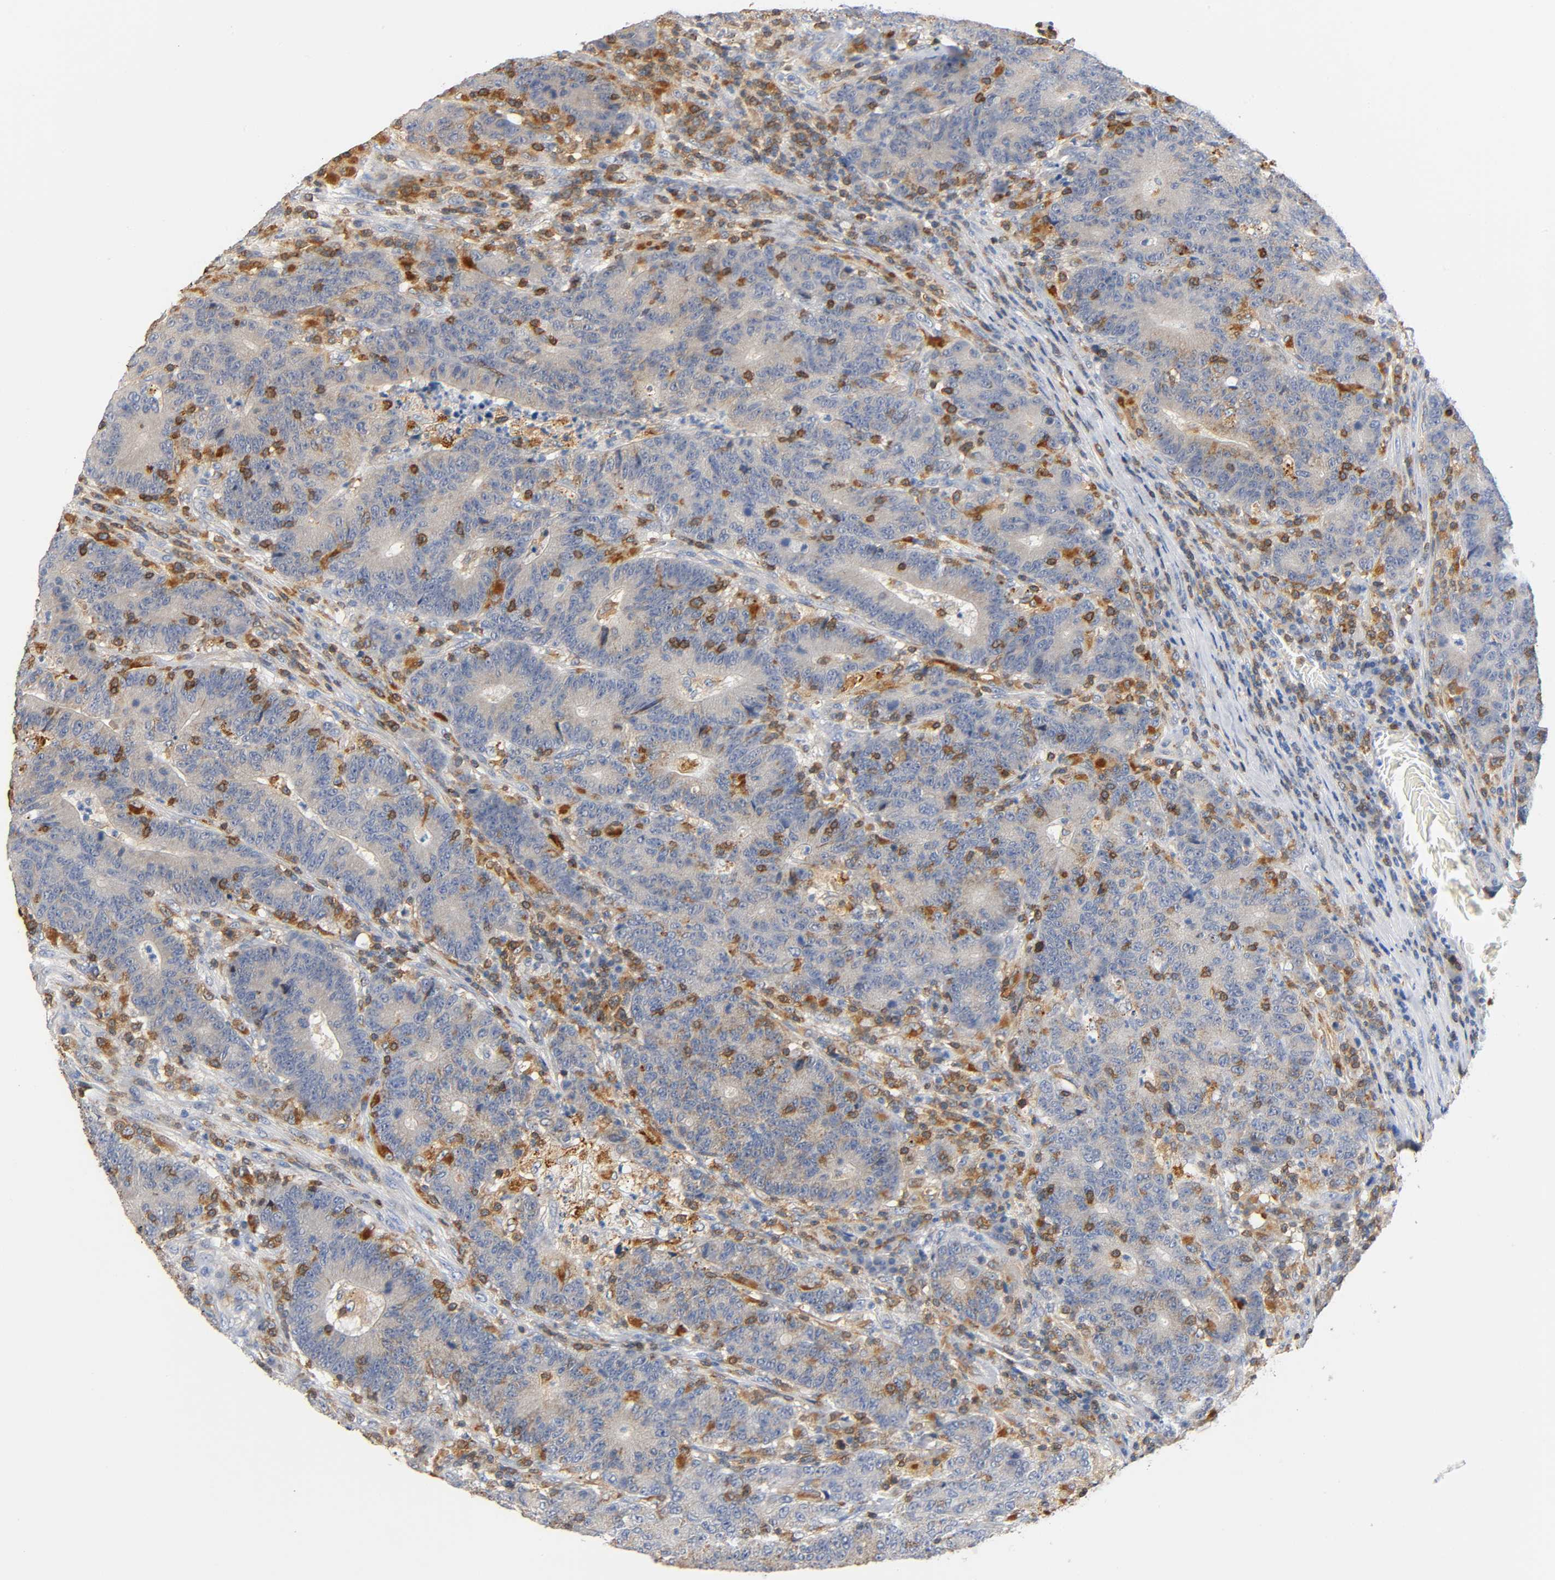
{"staining": {"intensity": "weak", "quantity": "25%-75%", "location": "cytoplasmic/membranous"}, "tissue": "colorectal cancer", "cell_type": "Tumor cells", "image_type": "cancer", "snomed": [{"axis": "morphology", "description": "Normal tissue, NOS"}, {"axis": "morphology", "description": "Adenocarcinoma, NOS"}, {"axis": "topography", "description": "Colon"}], "caption": "Protein expression analysis of colorectal cancer (adenocarcinoma) shows weak cytoplasmic/membranous staining in about 25%-75% of tumor cells. Using DAB (3,3'-diaminobenzidine) (brown) and hematoxylin (blue) stains, captured at high magnification using brightfield microscopy.", "gene": "UCKL1", "patient": {"sex": "female", "age": 75}}